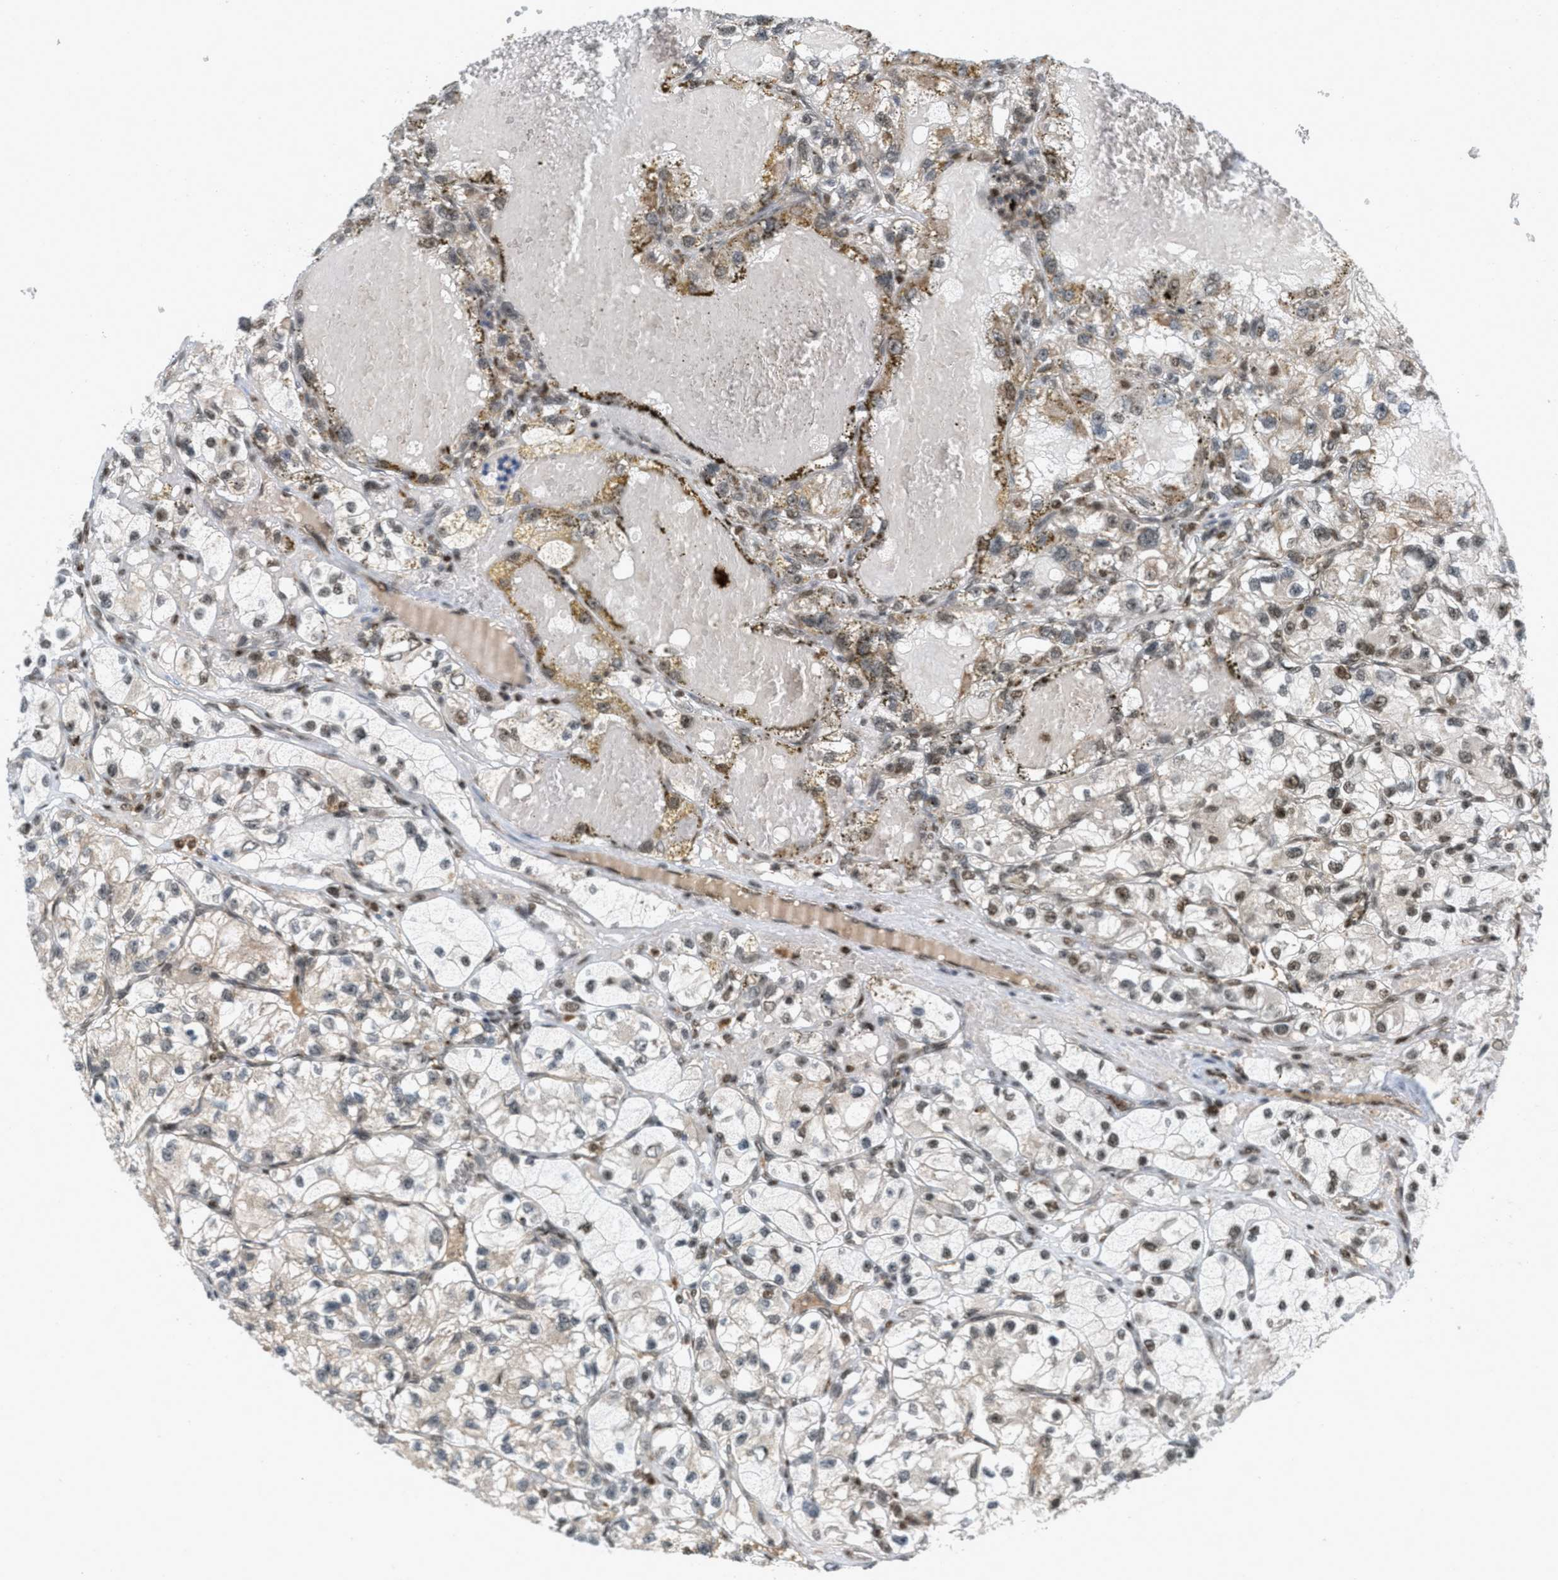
{"staining": {"intensity": "moderate", "quantity": "<25%", "location": "cytoplasmic/membranous,nuclear"}, "tissue": "renal cancer", "cell_type": "Tumor cells", "image_type": "cancer", "snomed": [{"axis": "morphology", "description": "Adenocarcinoma, NOS"}, {"axis": "topography", "description": "Kidney"}], "caption": "A brown stain highlights moderate cytoplasmic/membranous and nuclear positivity of a protein in renal adenocarcinoma tumor cells.", "gene": "TLK1", "patient": {"sex": "female", "age": 57}}